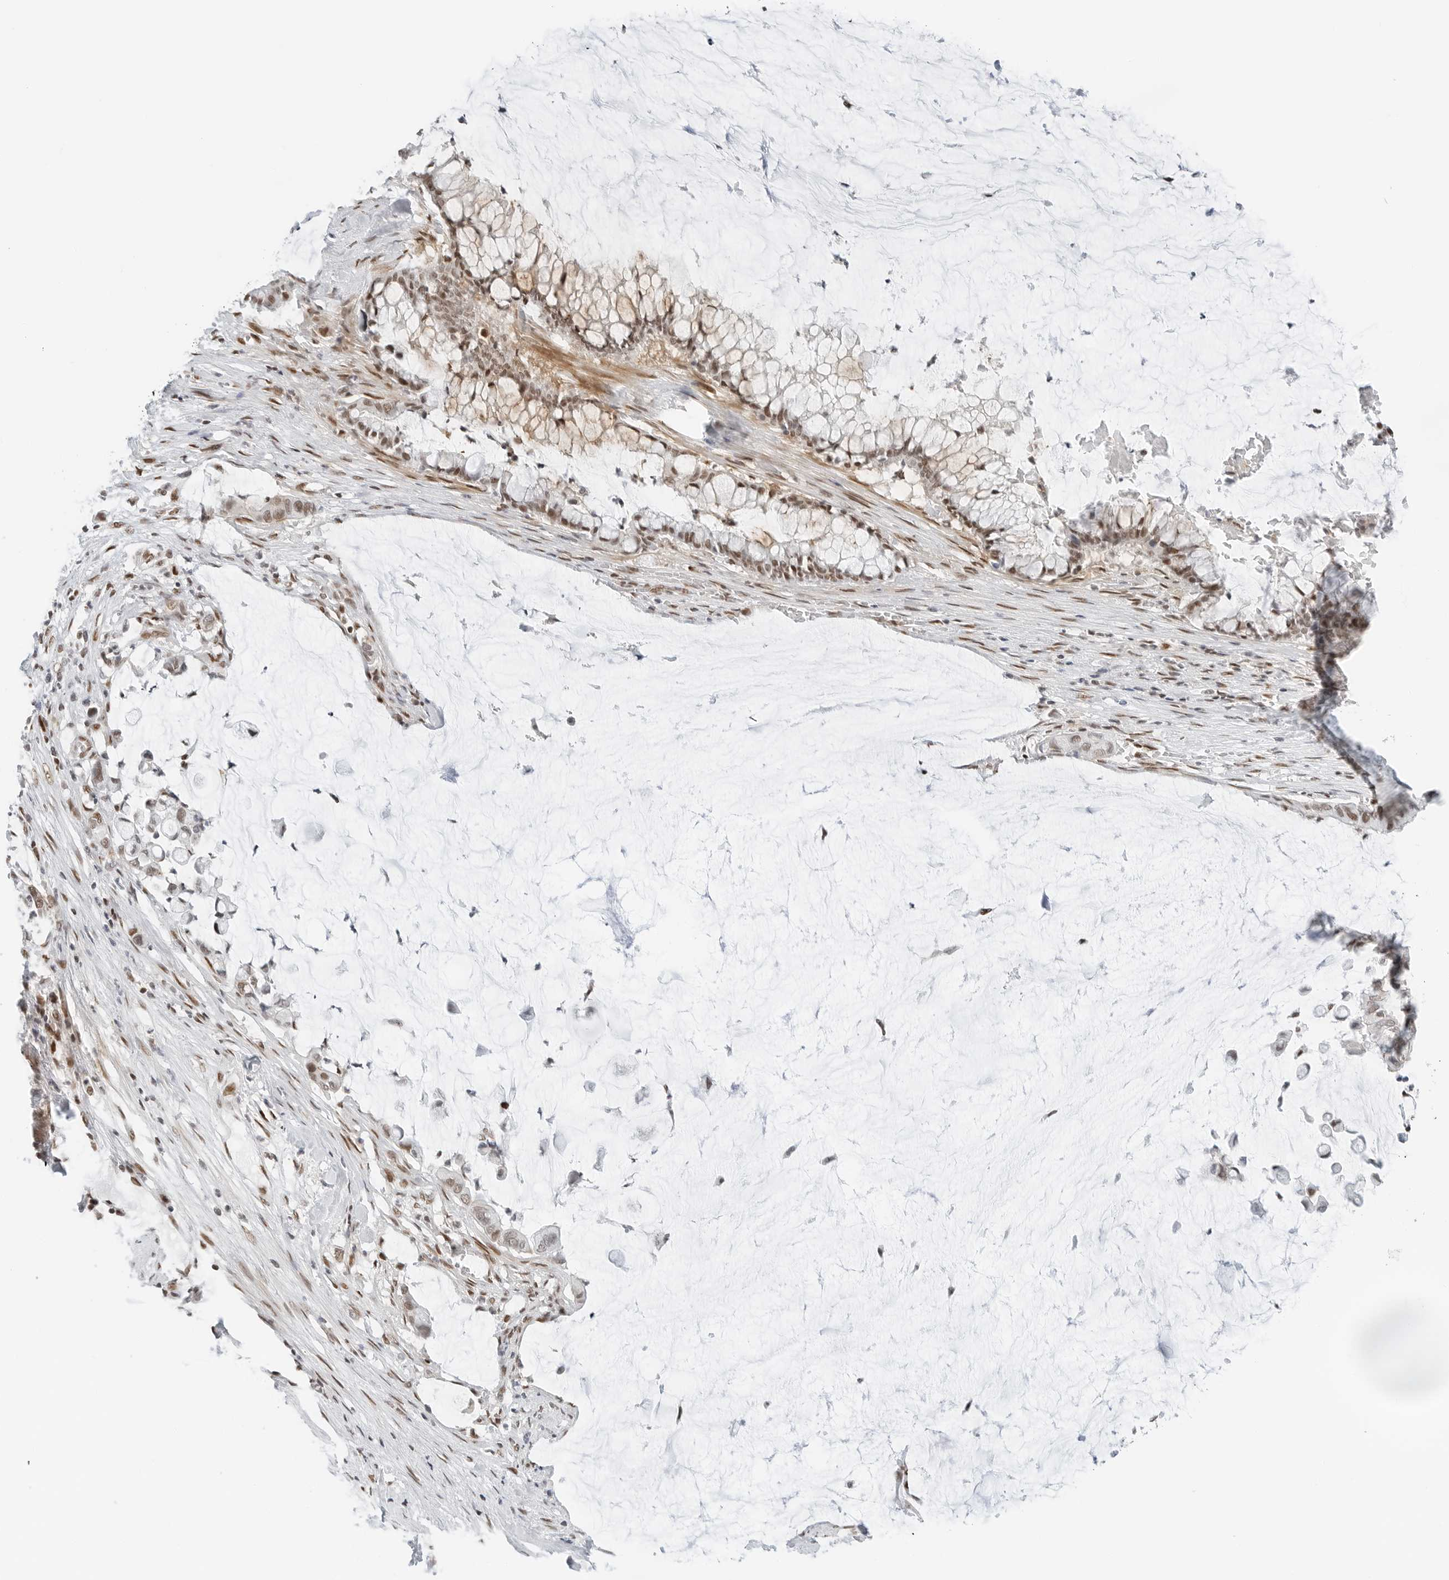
{"staining": {"intensity": "weak", "quantity": ">75%", "location": "nuclear"}, "tissue": "pancreatic cancer", "cell_type": "Tumor cells", "image_type": "cancer", "snomed": [{"axis": "morphology", "description": "Adenocarcinoma, NOS"}, {"axis": "topography", "description": "Pancreas"}], "caption": "DAB (3,3'-diaminobenzidine) immunohistochemical staining of pancreatic cancer (adenocarcinoma) demonstrates weak nuclear protein expression in about >75% of tumor cells.", "gene": "CRTC2", "patient": {"sex": "male", "age": 41}}